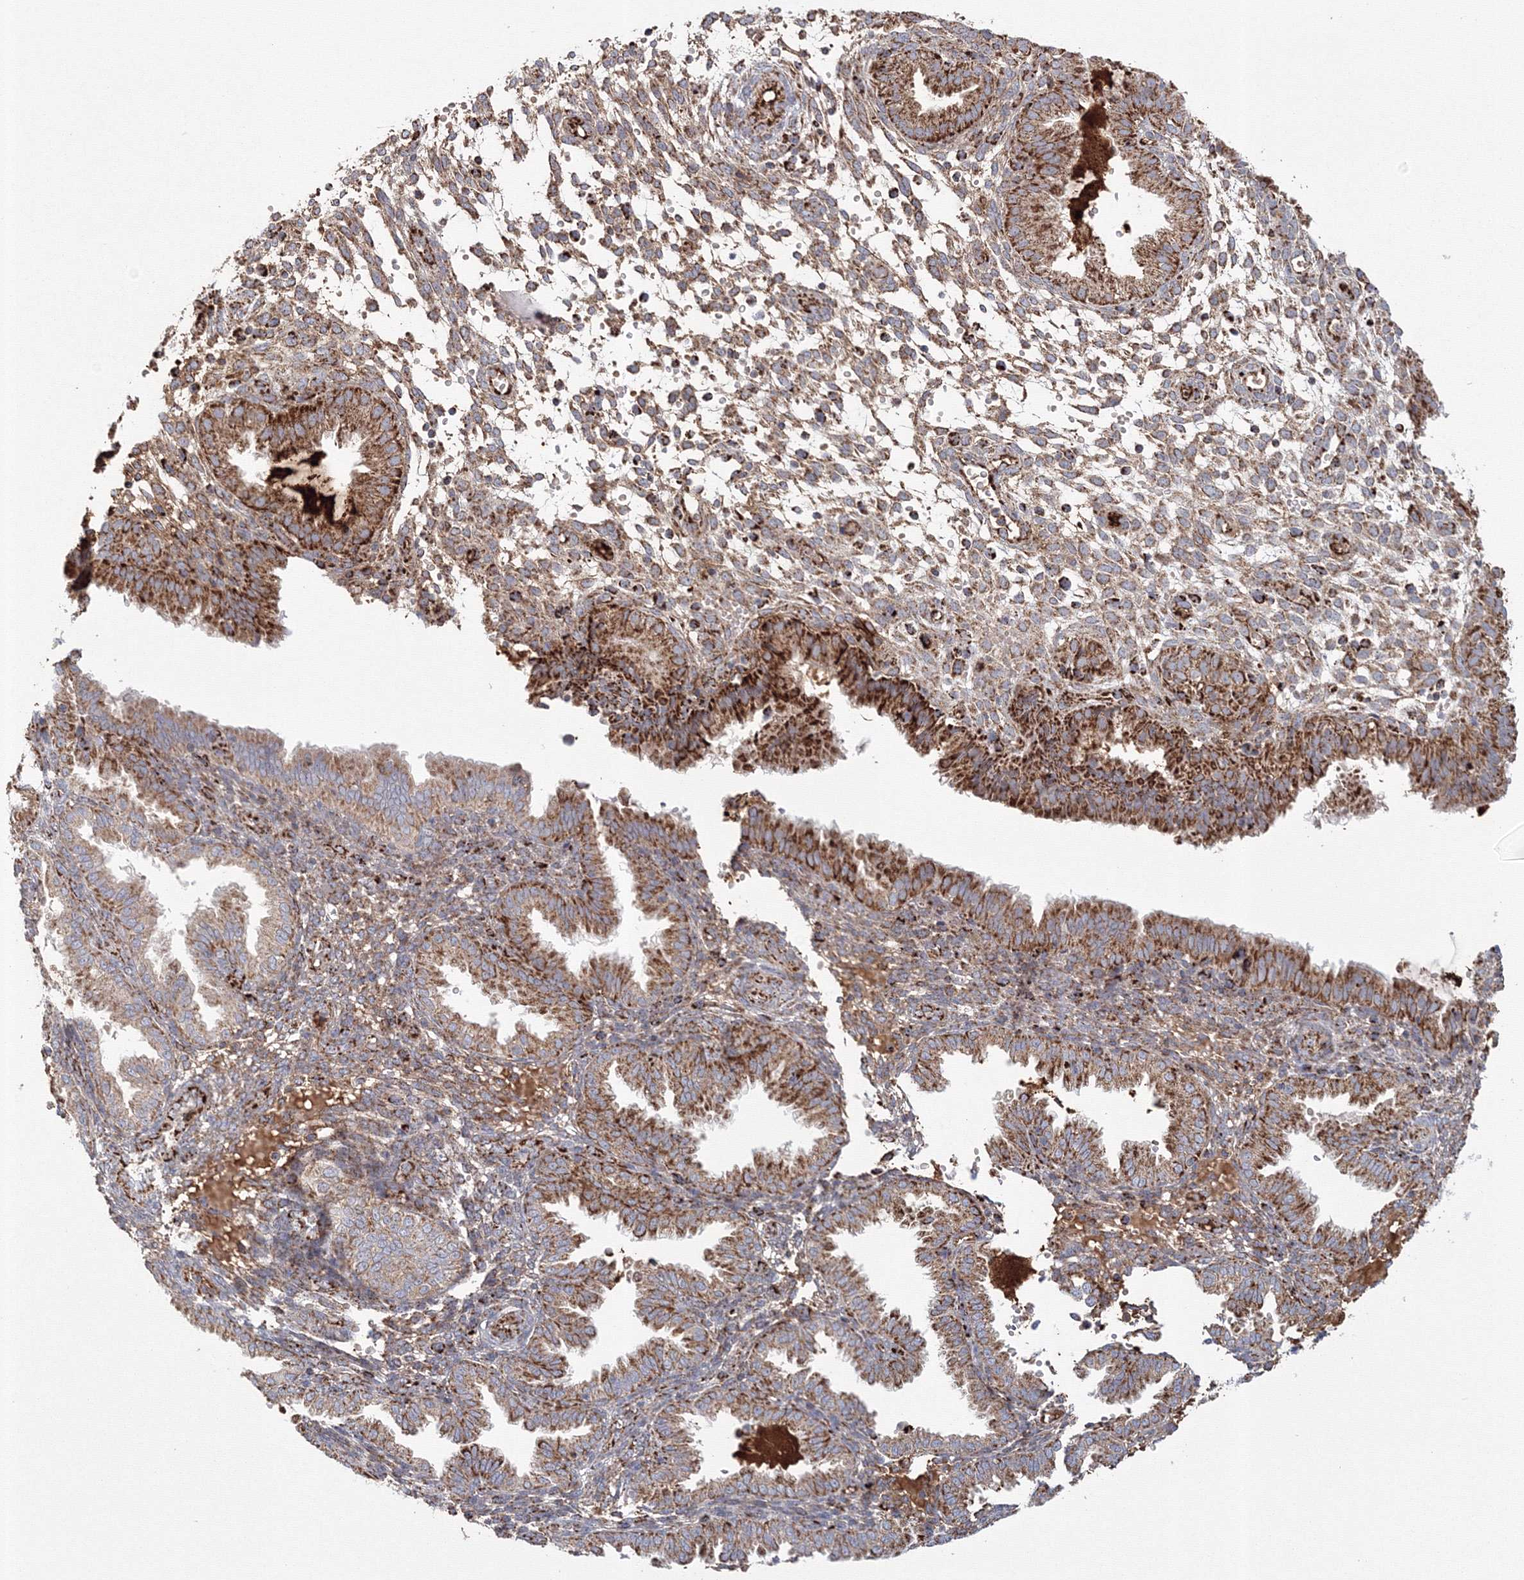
{"staining": {"intensity": "moderate", "quantity": "<25%", "location": "cytoplasmic/membranous"}, "tissue": "endometrium", "cell_type": "Cells in endometrial stroma", "image_type": "normal", "snomed": [{"axis": "morphology", "description": "Normal tissue, NOS"}, {"axis": "topography", "description": "Endometrium"}], "caption": "Immunohistochemistry (IHC) of unremarkable human endometrium demonstrates low levels of moderate cytoplasmic/membranous staining in approximately <25% of cells in endometrial stroma.", "gene": "GRPEL1", "patient": {"sex": "female", "age": 33}}